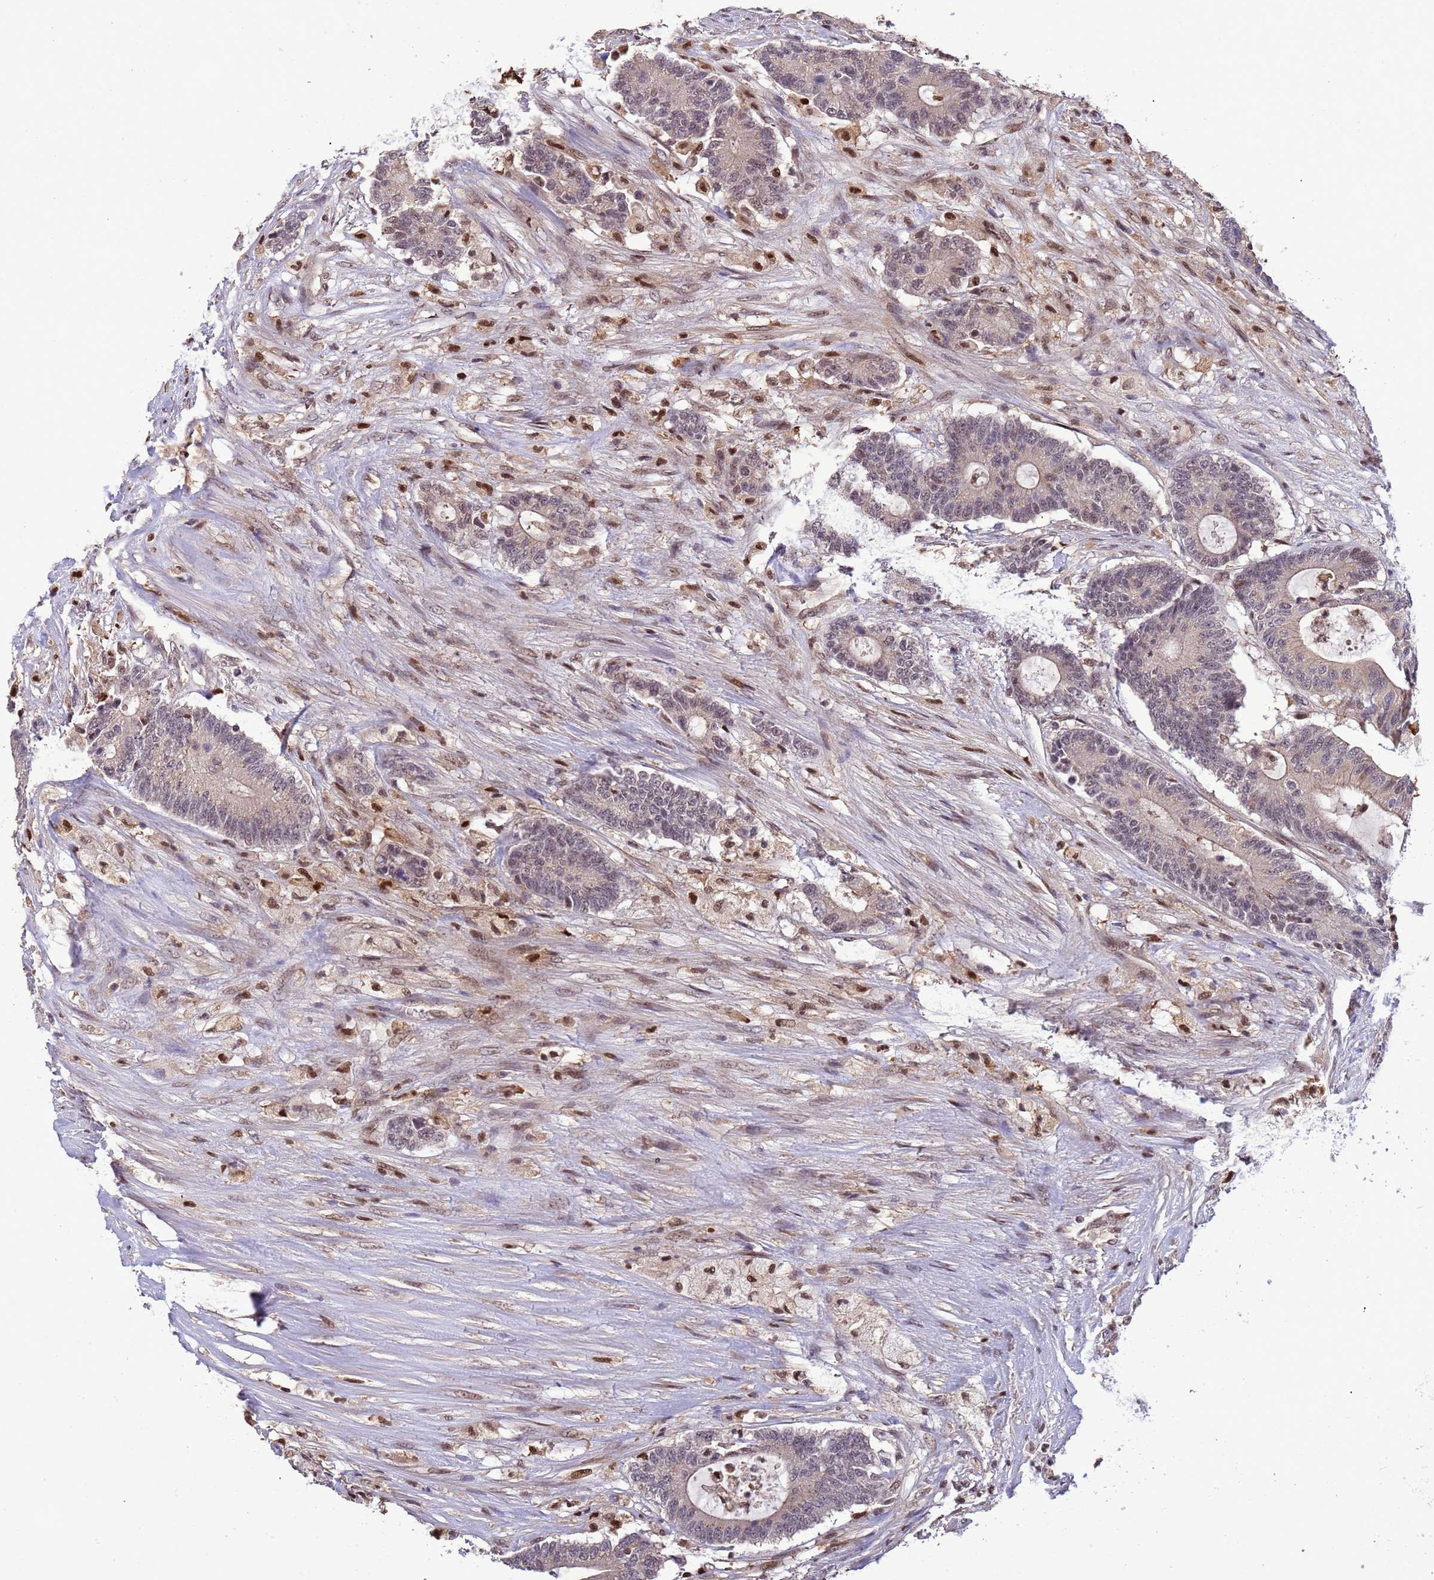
{"staining": {"intensity": "moderate", "quantity": "<25%", "location": "cytoplasmic/membranous,nuclear"}, "tissue": "colorectal cancer", "cell_type": "Tumor cells", "image_type": "cancer", "snomed": [{"axis": "morphology", "description": "Adenocarcinoma, NOS"}, {"axis": "topography", "description": "Colon"}], "caption": "Immunohistochemistry photomicrograph of colorectal cancer stained for a protein (brown), which displays low levels of moderate cytoplasmic/membranous and nuclear positivity in about <25% of tumor cells.", "gene": "ZBTB5", "patient": {"sex": "female", "age": 84}}